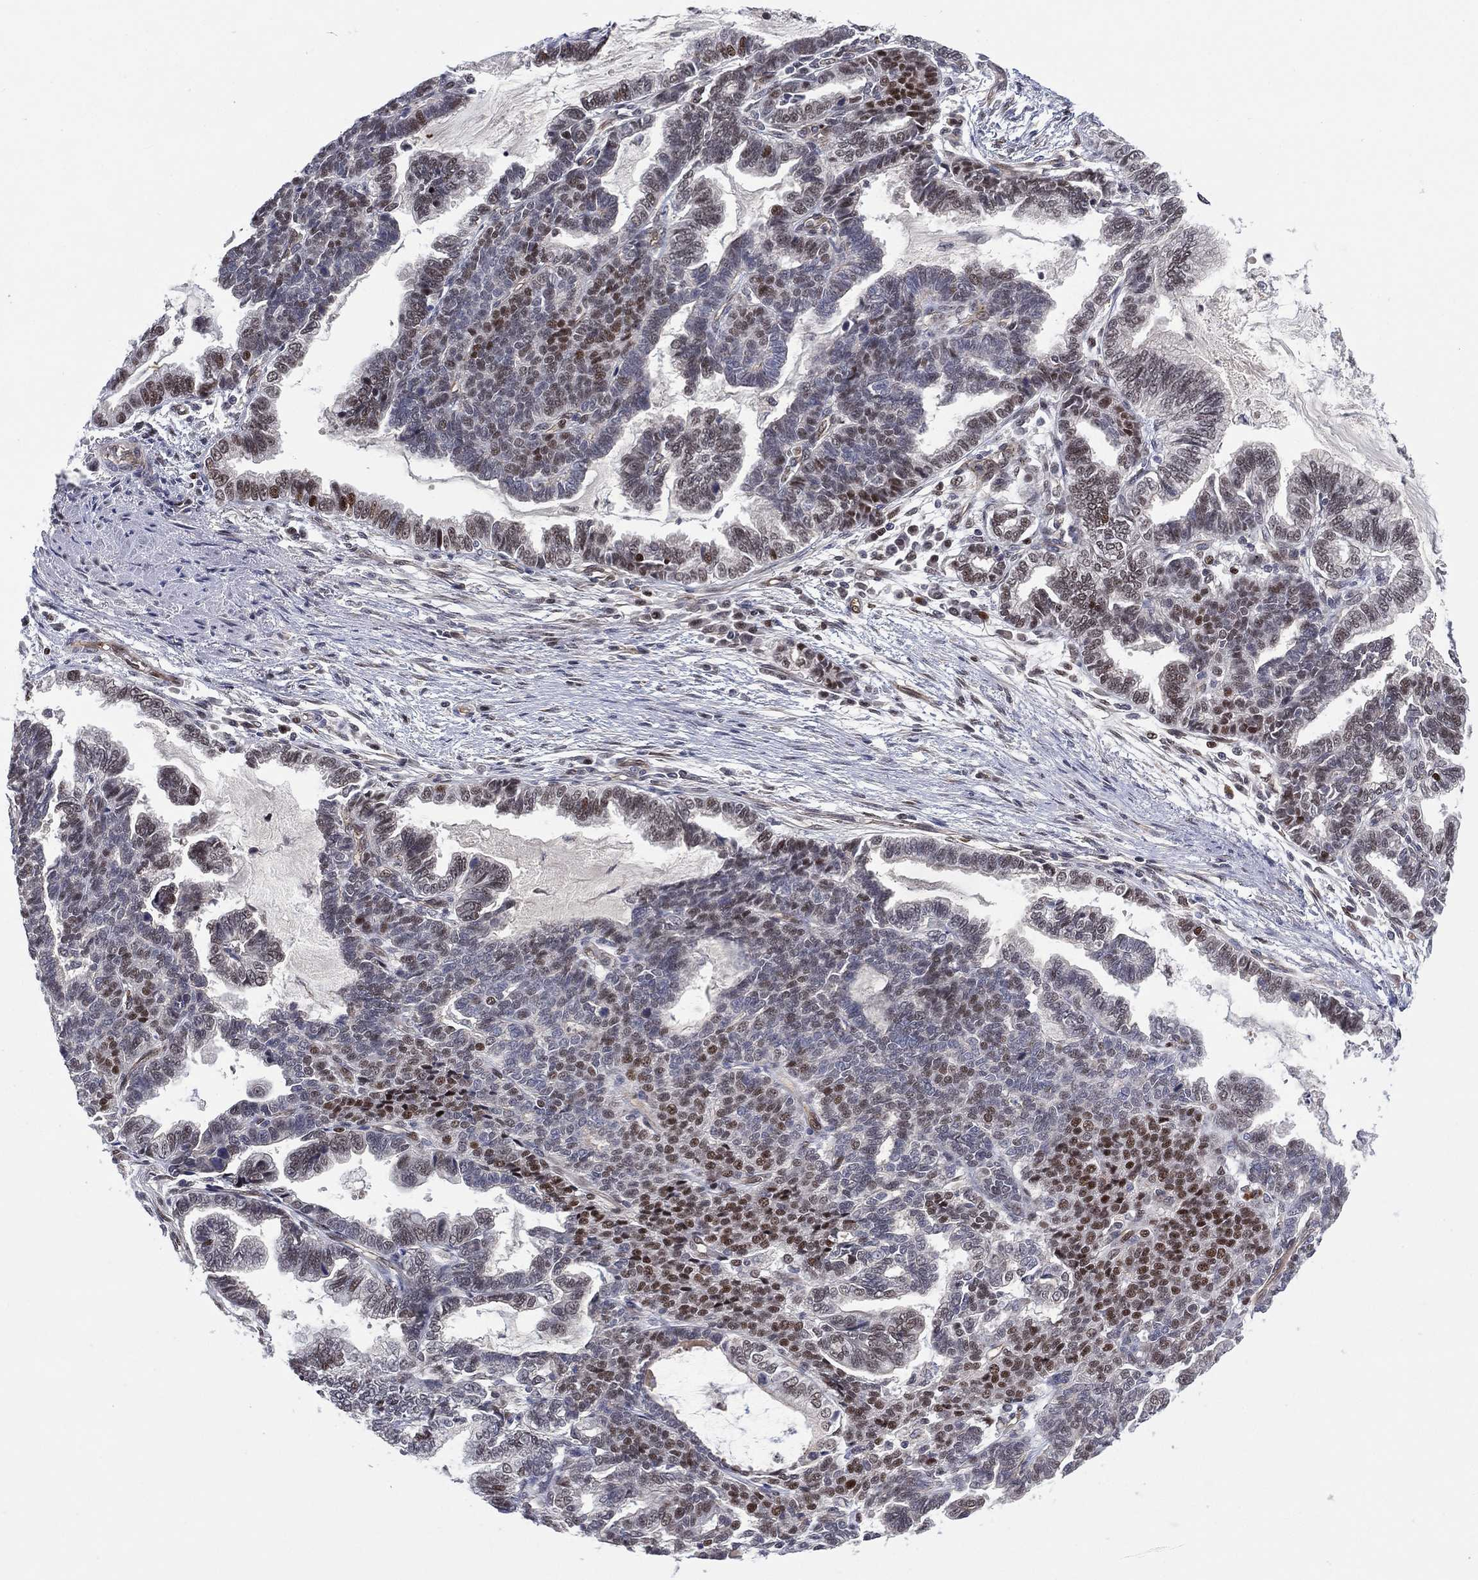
{"staining": {"intensity": "negative", "quantity": "none", "location": "none"}, "tissue": "stomach cancer", "cell_type": "Tumor cells", "image_type": "cancer", "snomed": [{"axis": "morphology", "description": "Adenocarcinoma, NOS"}, {"axis": "topography", "description": "Stomach"}], "caption": "Tumor cells are negative for protein expression in human adenocarcinoma (stomach).", "gene": "GSE1", "patient": {"sex": "male", "age": 83}}